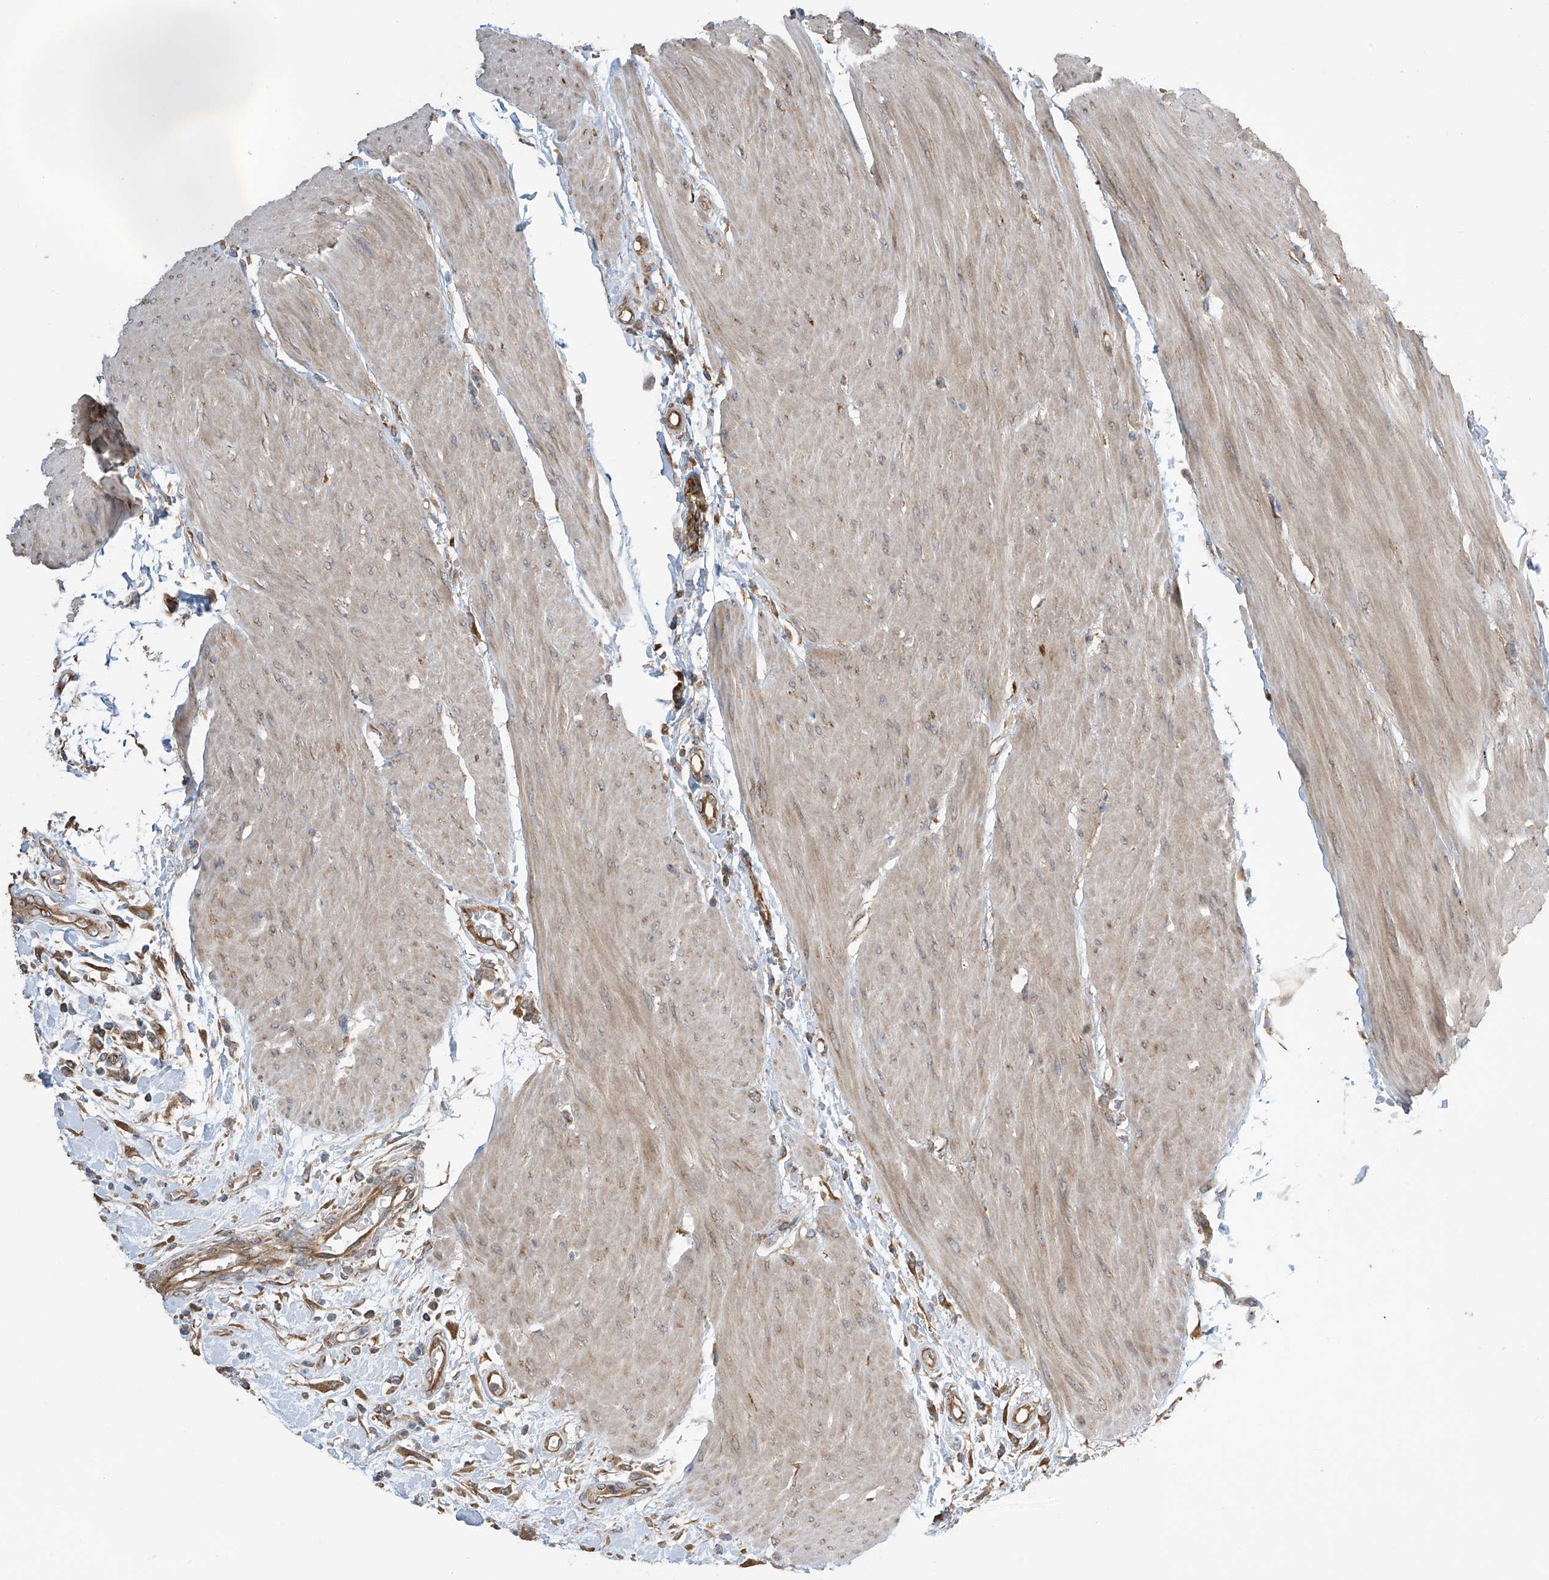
{"staining": {"intensity": "moderate", "quantity": ">75%", "location": "cytoplasmic/membranous"}, "tissue": "urothelial cancer", "cell_type": "Tumor cells", "image_type": "cancer", "snomed": [{"axis": "morphology", "description": "Urothelial carcinoma, High grade"}, {"axis": "topography", "description": "Urinary bladder"}], "caption": "Urothelial carcinoma (high-grade) stained with a protein marker reveals moderate staining in tumor cells.", "gene": "PNPT1", "patient": {"sex": "male", "age": 50}}